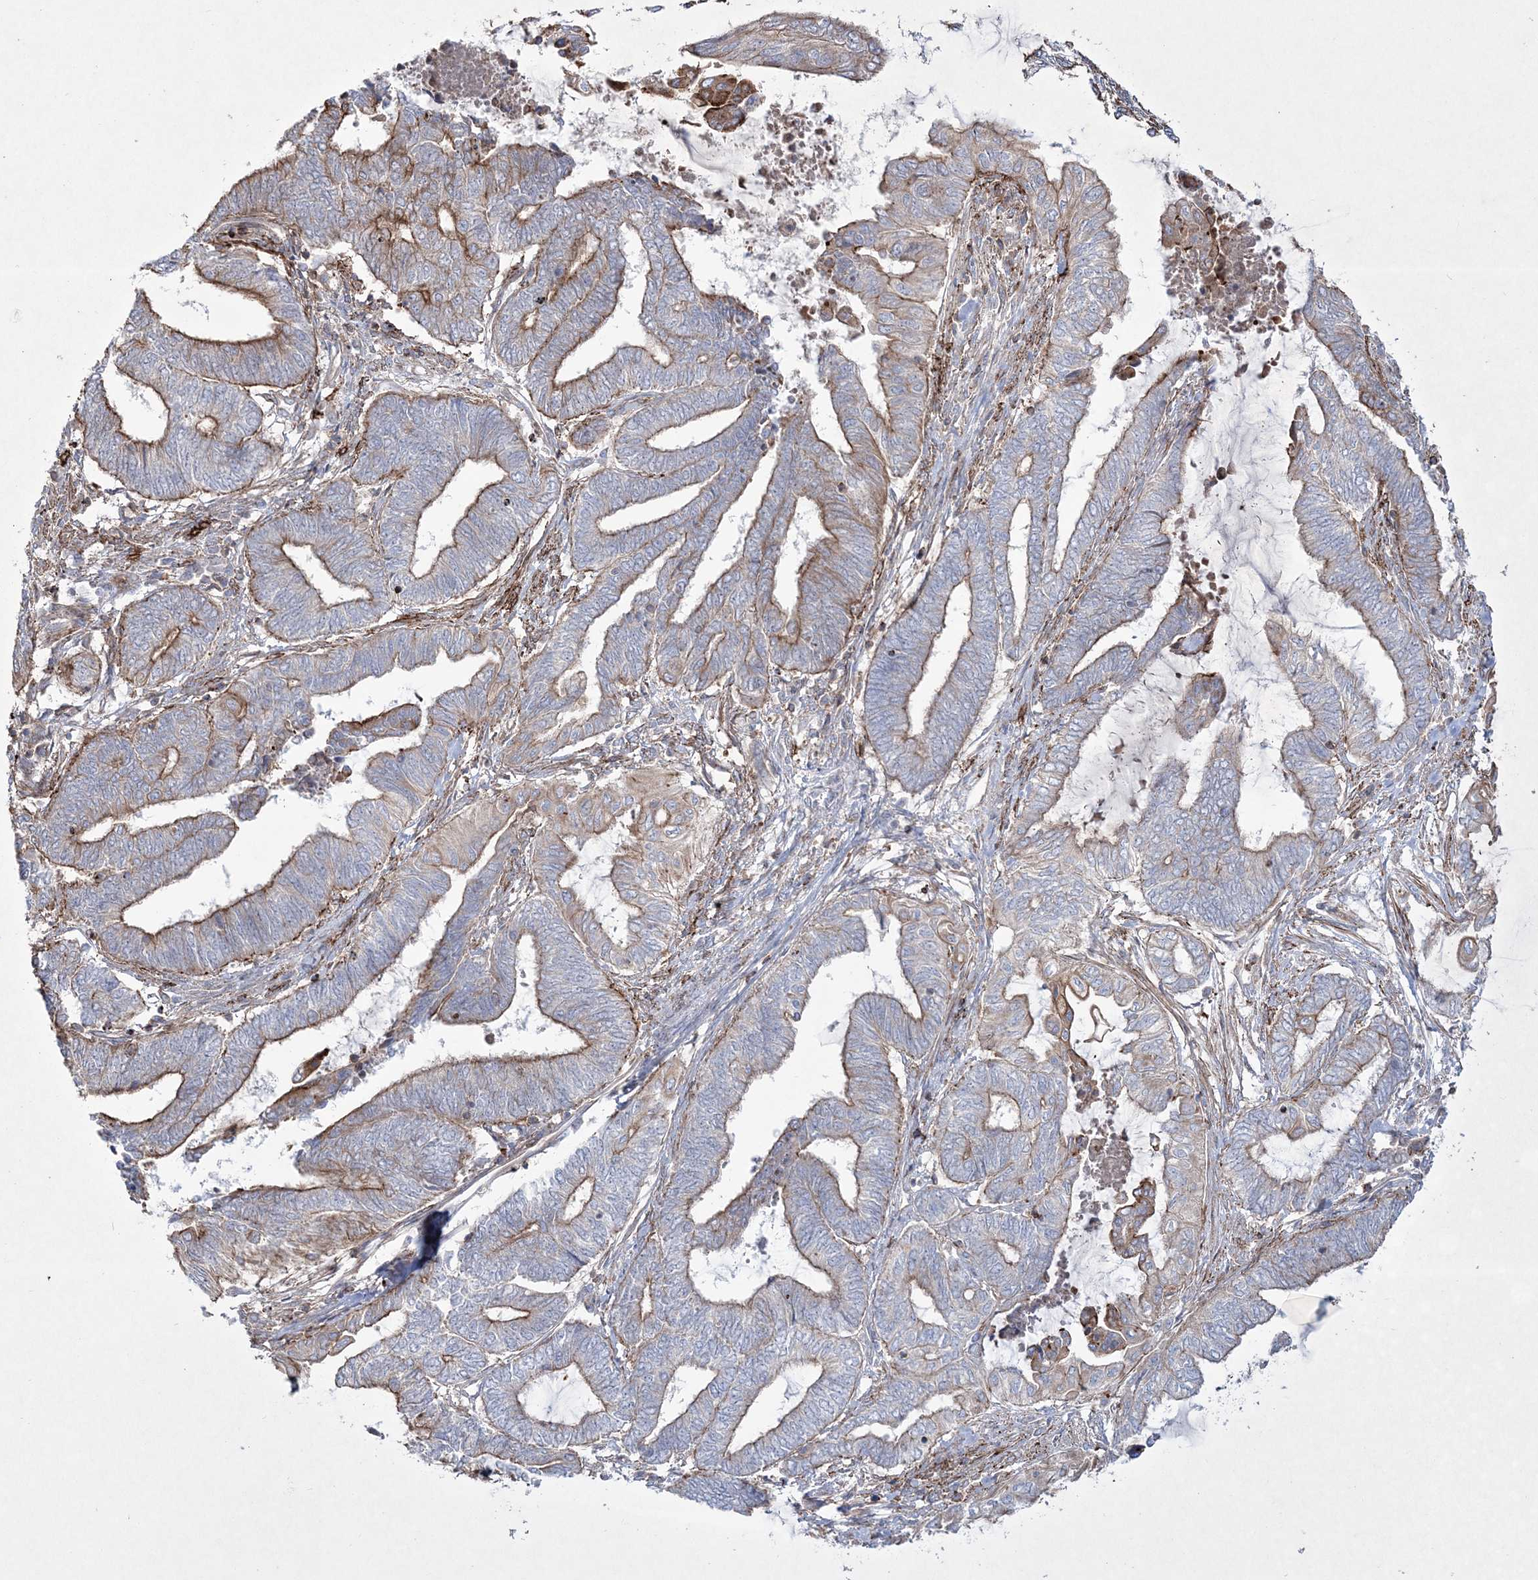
{"staining": {"intensity": "moderate", "quantity": "25%-75%", "location": "cytoplasmic/membranous"}, "tissue": "endometrial cancer", "cell_type": "Tumor cells", "image_type": "cancer", "snomed": [{"axis": "morphology", "description": "Adenocarcinoma, NOS"}, {"axis": "topography", "description": "Uterus"}, {"axis": "topography", "description": "Endometrium"}], "caption": "Approximately 25%-75% of tumor cells in endometrial cancer reveal moderate cytoplasmic/membranous protein positivity as visualized by brown immunohistochemical staining.", "gene": "RICTOR", "patient": {"sex": "female", "age": 70}}